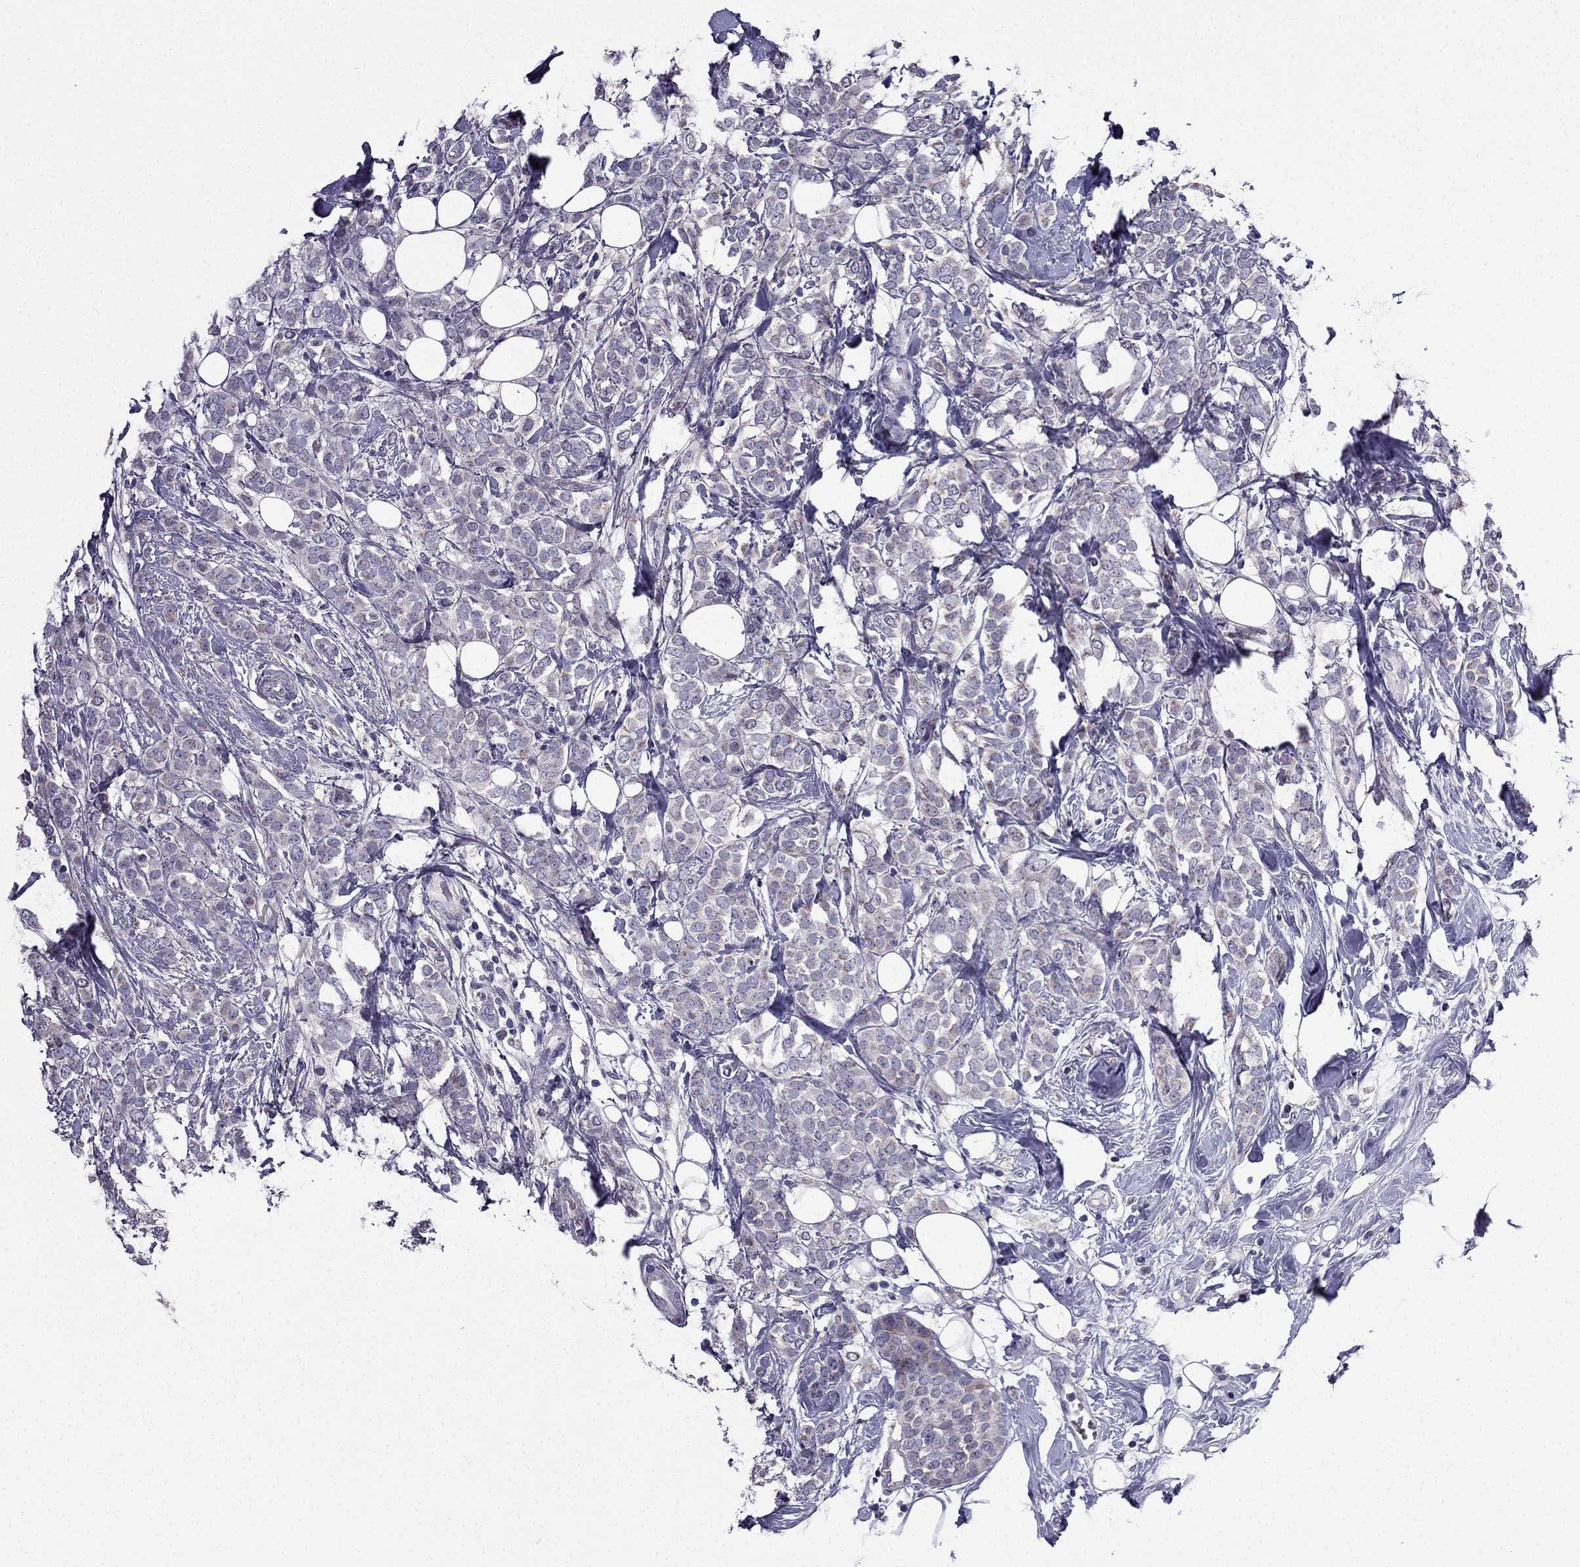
{"staining": {"intensity": "weak", "quantity": ">75%", "location": "cytoplasmic/membranous"}, "tissue": "breast cancer", "cell_type": "Tumor cells", "image_type": "cancer", "snomed": [{"axis": "morphology", "description": "Lobular carcinoma"}, {"axis": "topography", "description": "Breast"}], "caption": "This is a histology image of immunohistochemistry (IHC) staining of lobular carcinoma (breast), which shows weak positivity in the cytoplasmic/membranous of tumor cells.", "gene": "SLC6A2", "patient": {"sex": "female", "age": 49}}